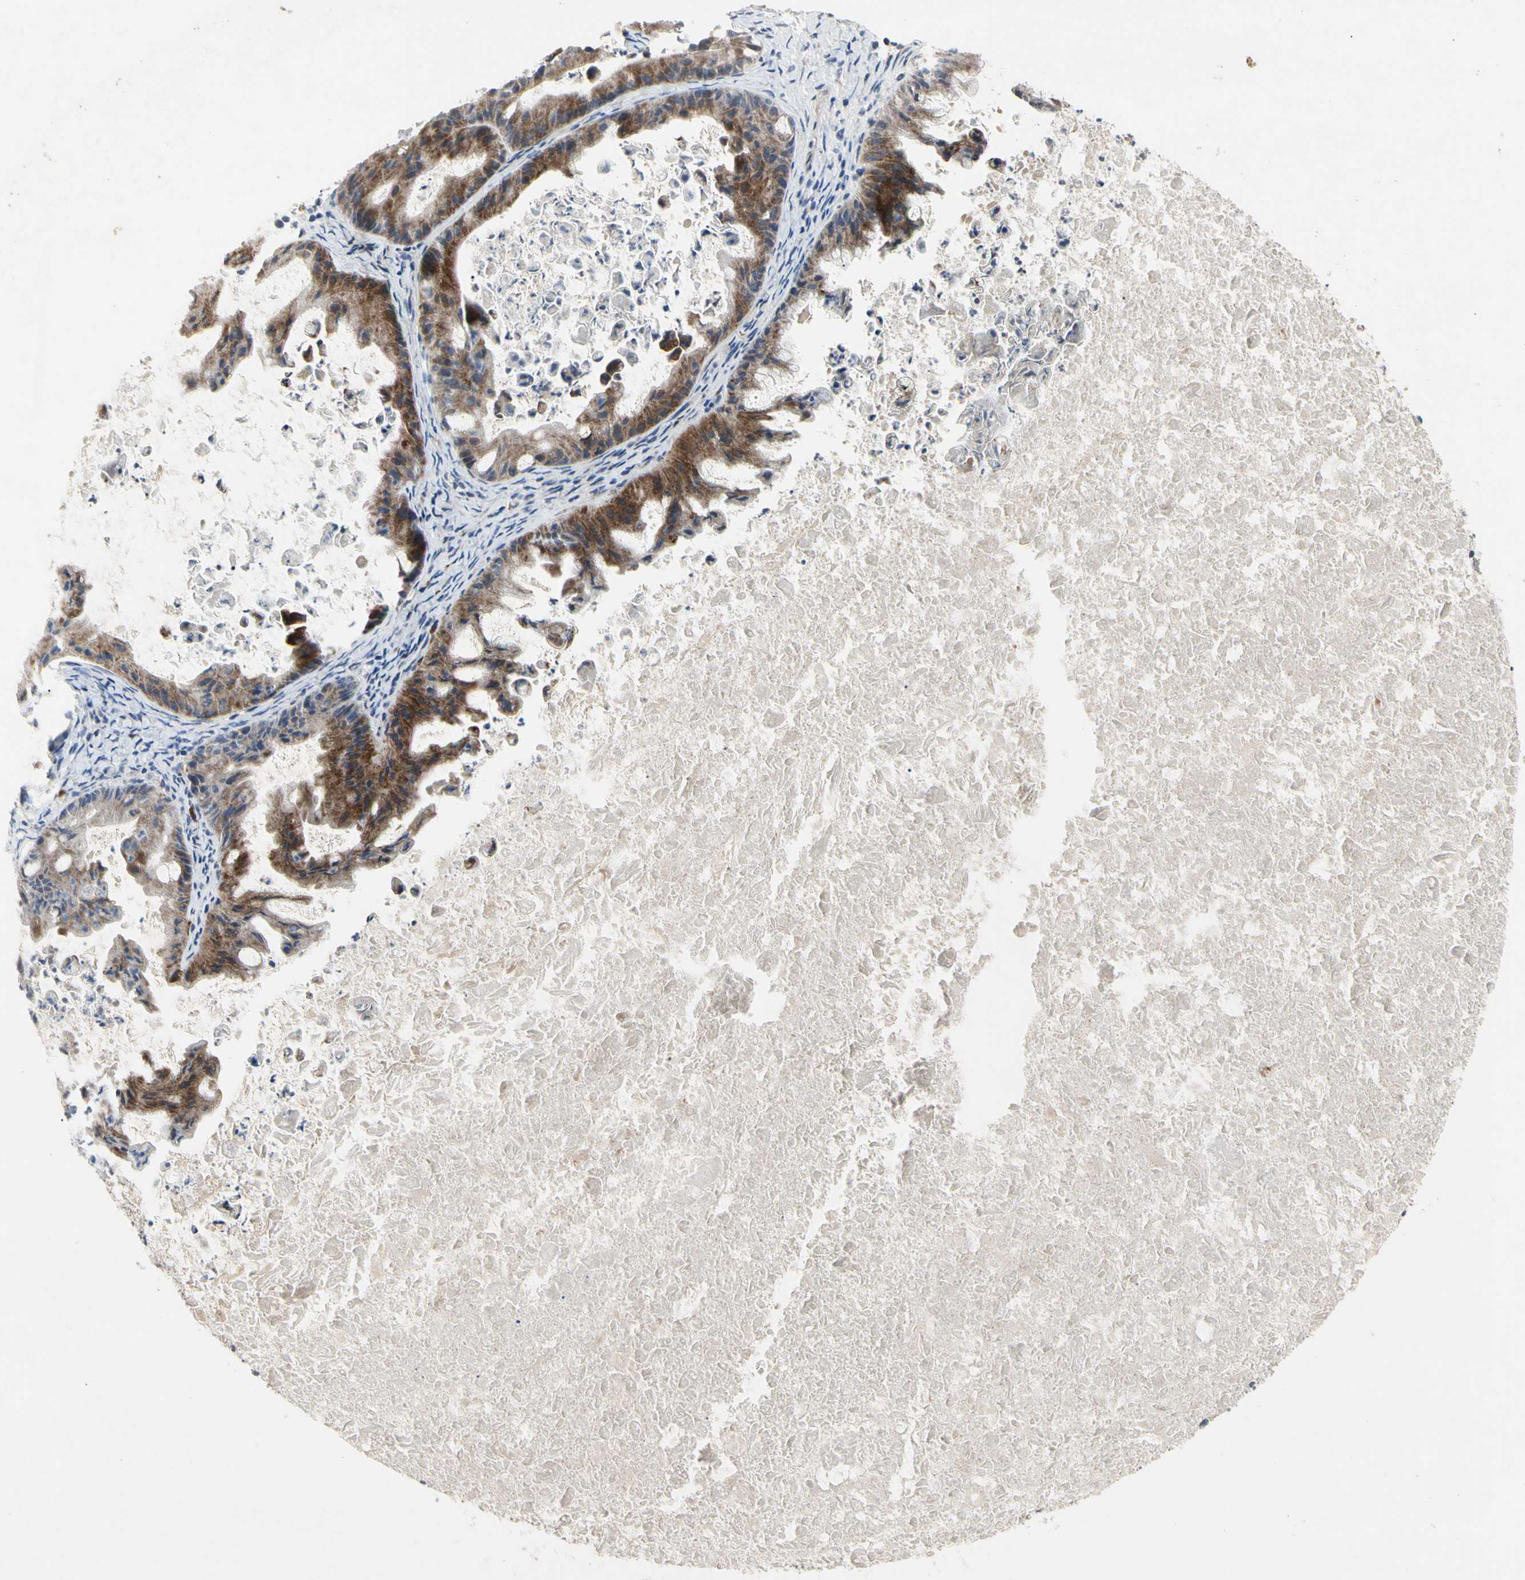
{"staining": {"intensity": "weak", "quantity": ">75%", "location": "cytoplasmic/membranous"}, "tissue": "ovarian cancer", "cell_type": "Tumor cells", "image_type": "cancer", "snomed": [{"axis": "morphology", "description": "Cystadenocarcinoma, mucinous, NOS"}, {"axis": "topography", "description": "Ovary"}], "caption": "Immunohistochemistry (DAB) staining of human ovarian cancer exhibits weak cytoplasmic/membranous protein positivity in about >75% of tumor cells.", "gene": "MMEL1", "patient": {"sex": "female", "age": 37}}